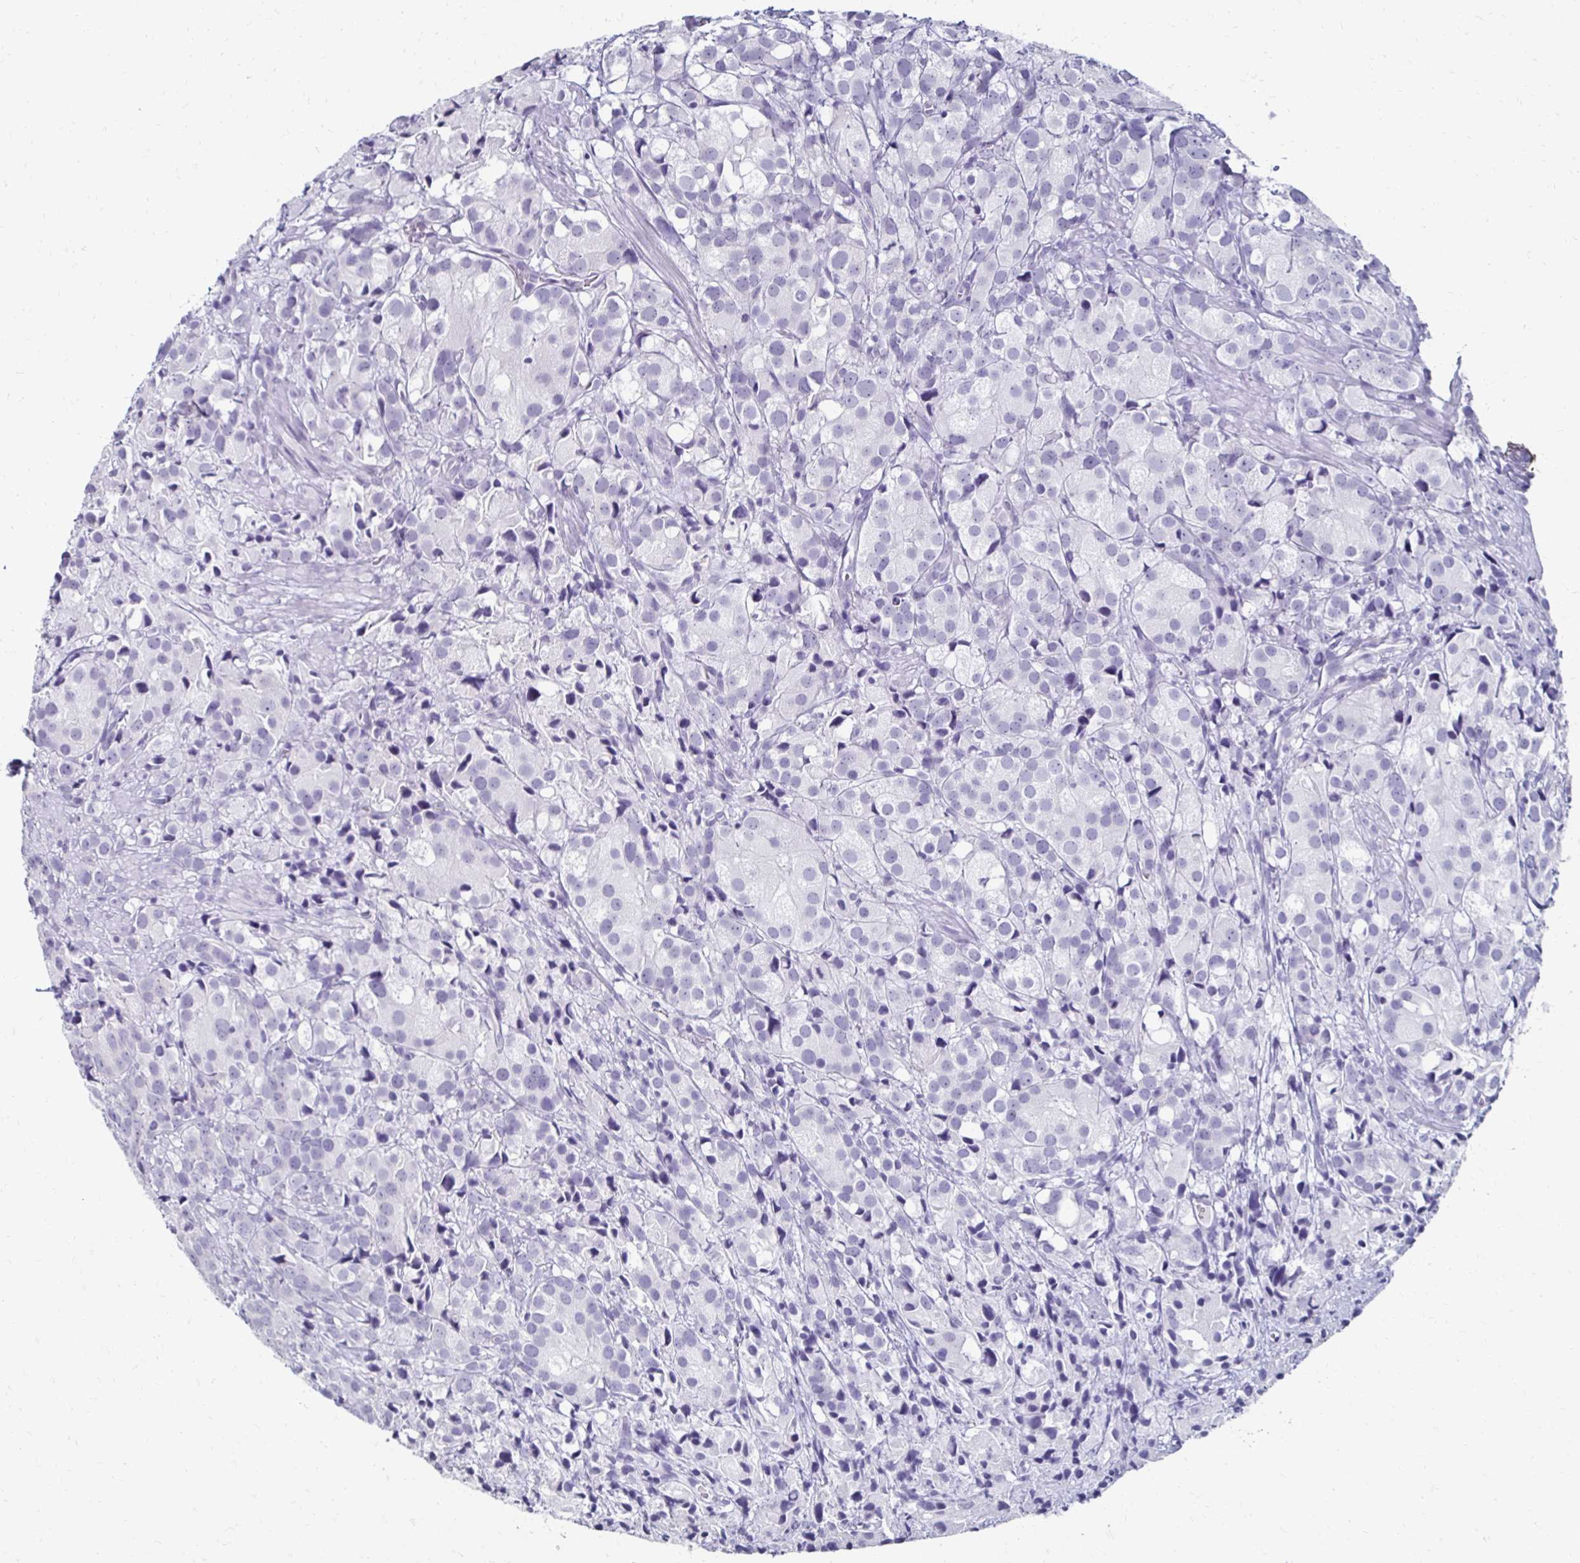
{"staining": {"intensity": "negative", "quantity": "none", "location": "none"}, "tissue": "prostate cancer", "cell_type": "Tumor cells", "image_type": "cancer", "snomed": [{"axis": "morphology", "description": "Adenocarcinoma, High grade"}, {"axis": "topography", "description": "Prostate"}], "caption": "The immunohistochemistry (IHC) image has no significant positivity in tumor cells of adenocarcinoma (high-grade) (prostate) tissue.", "gene": "TOMM34", "patient": {"sex": "male", "age": 86}}